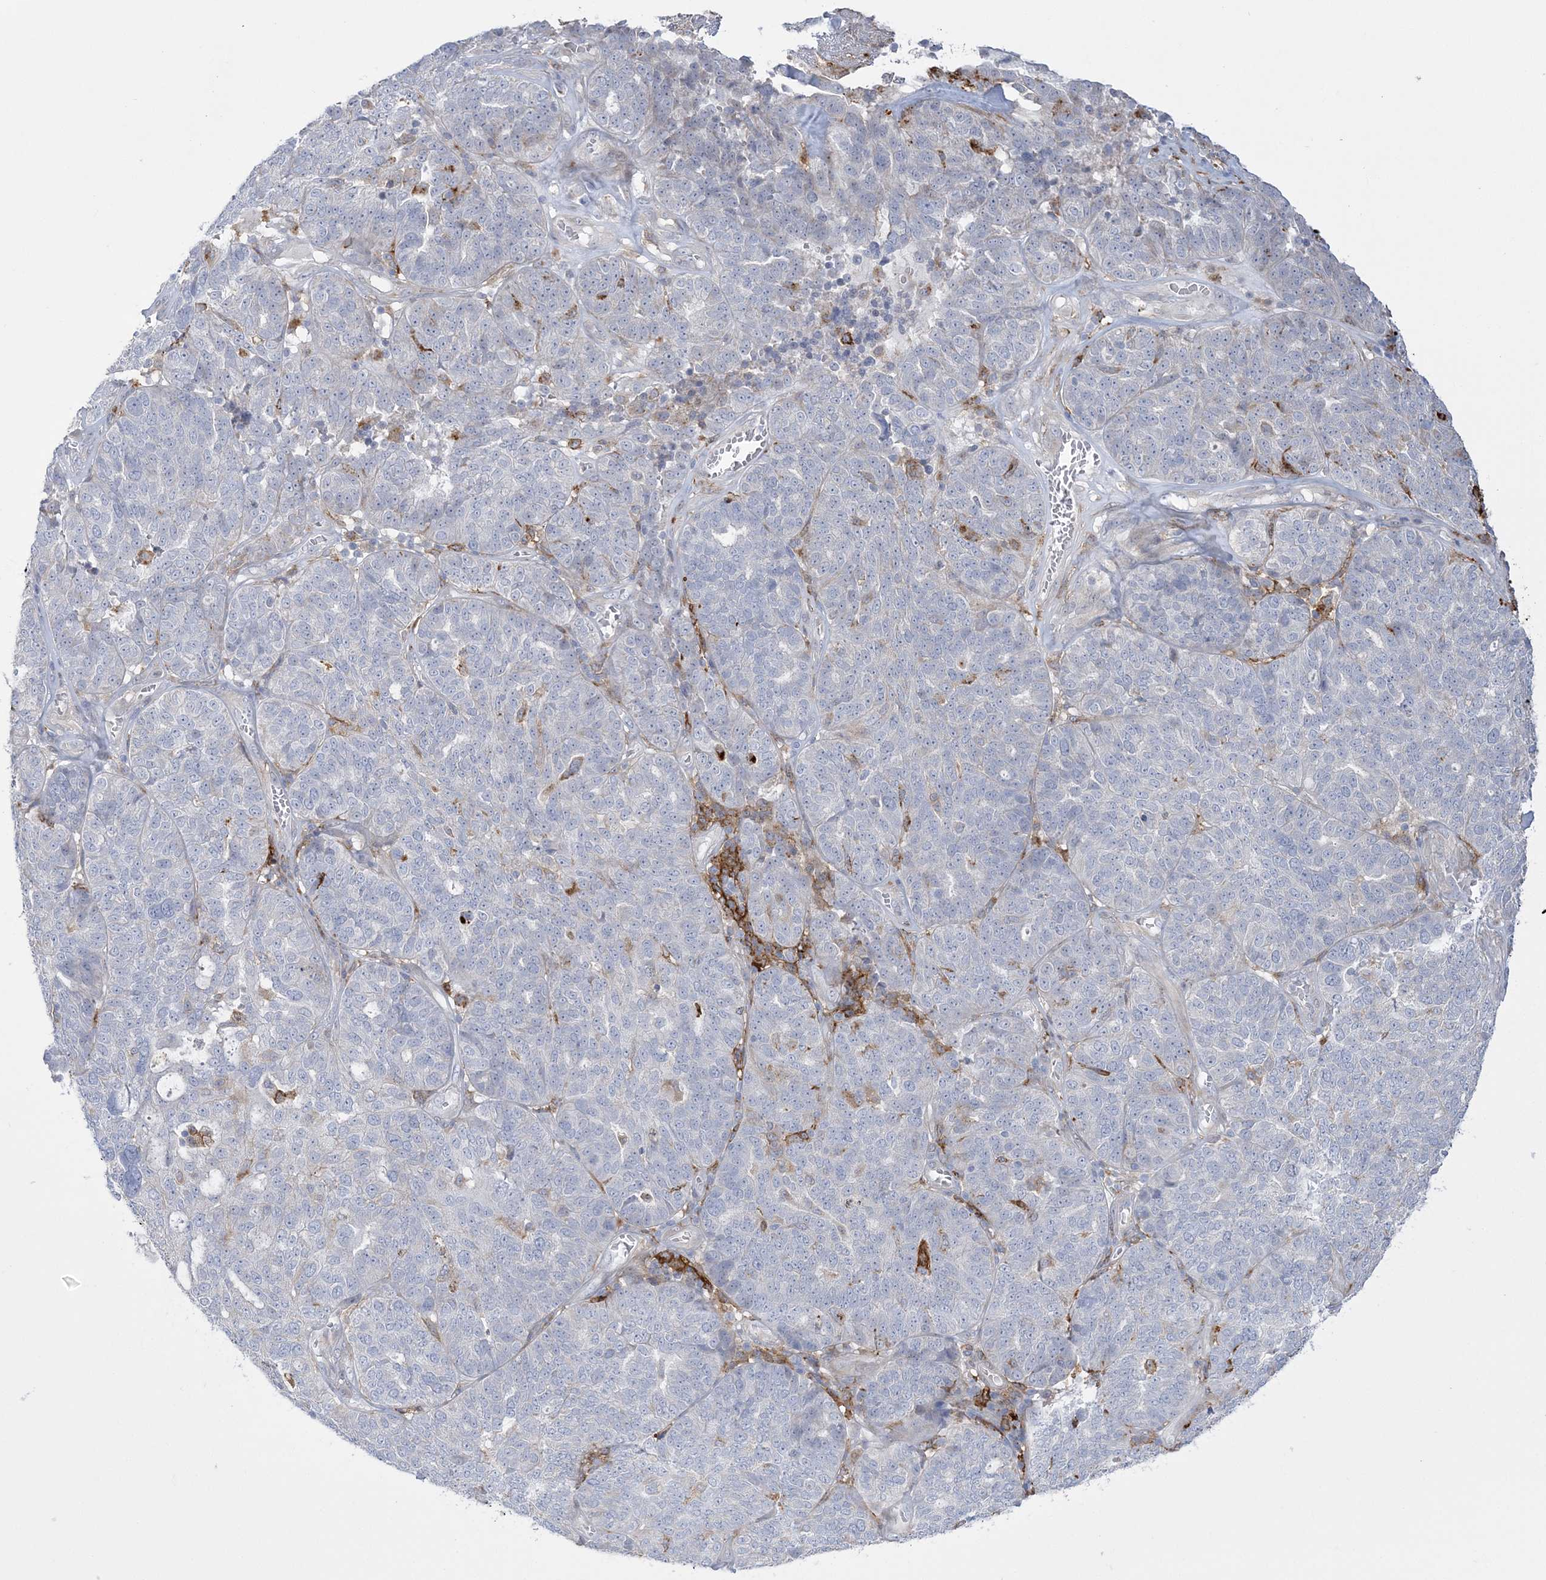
{"staining": {"intensity": "negative", "quantity": "none", "location": "none"}, "tissue": "ovarian cancer", "cell_type": "Tumor cells", "image_type": "cancer", "snomed": [{"axis": "morphology", "description": "Cystadenocarcinoma, serous, NOS"}, {"axis": "topography", "description": "Ovary"}], "caption": "The photomicrograph exhibits no significant staining in tumor cells of ovarian cancer (serous cystadenocarcinoma).", "gene": "HAAO", "patient": {"sex": "female", "age": 59}}